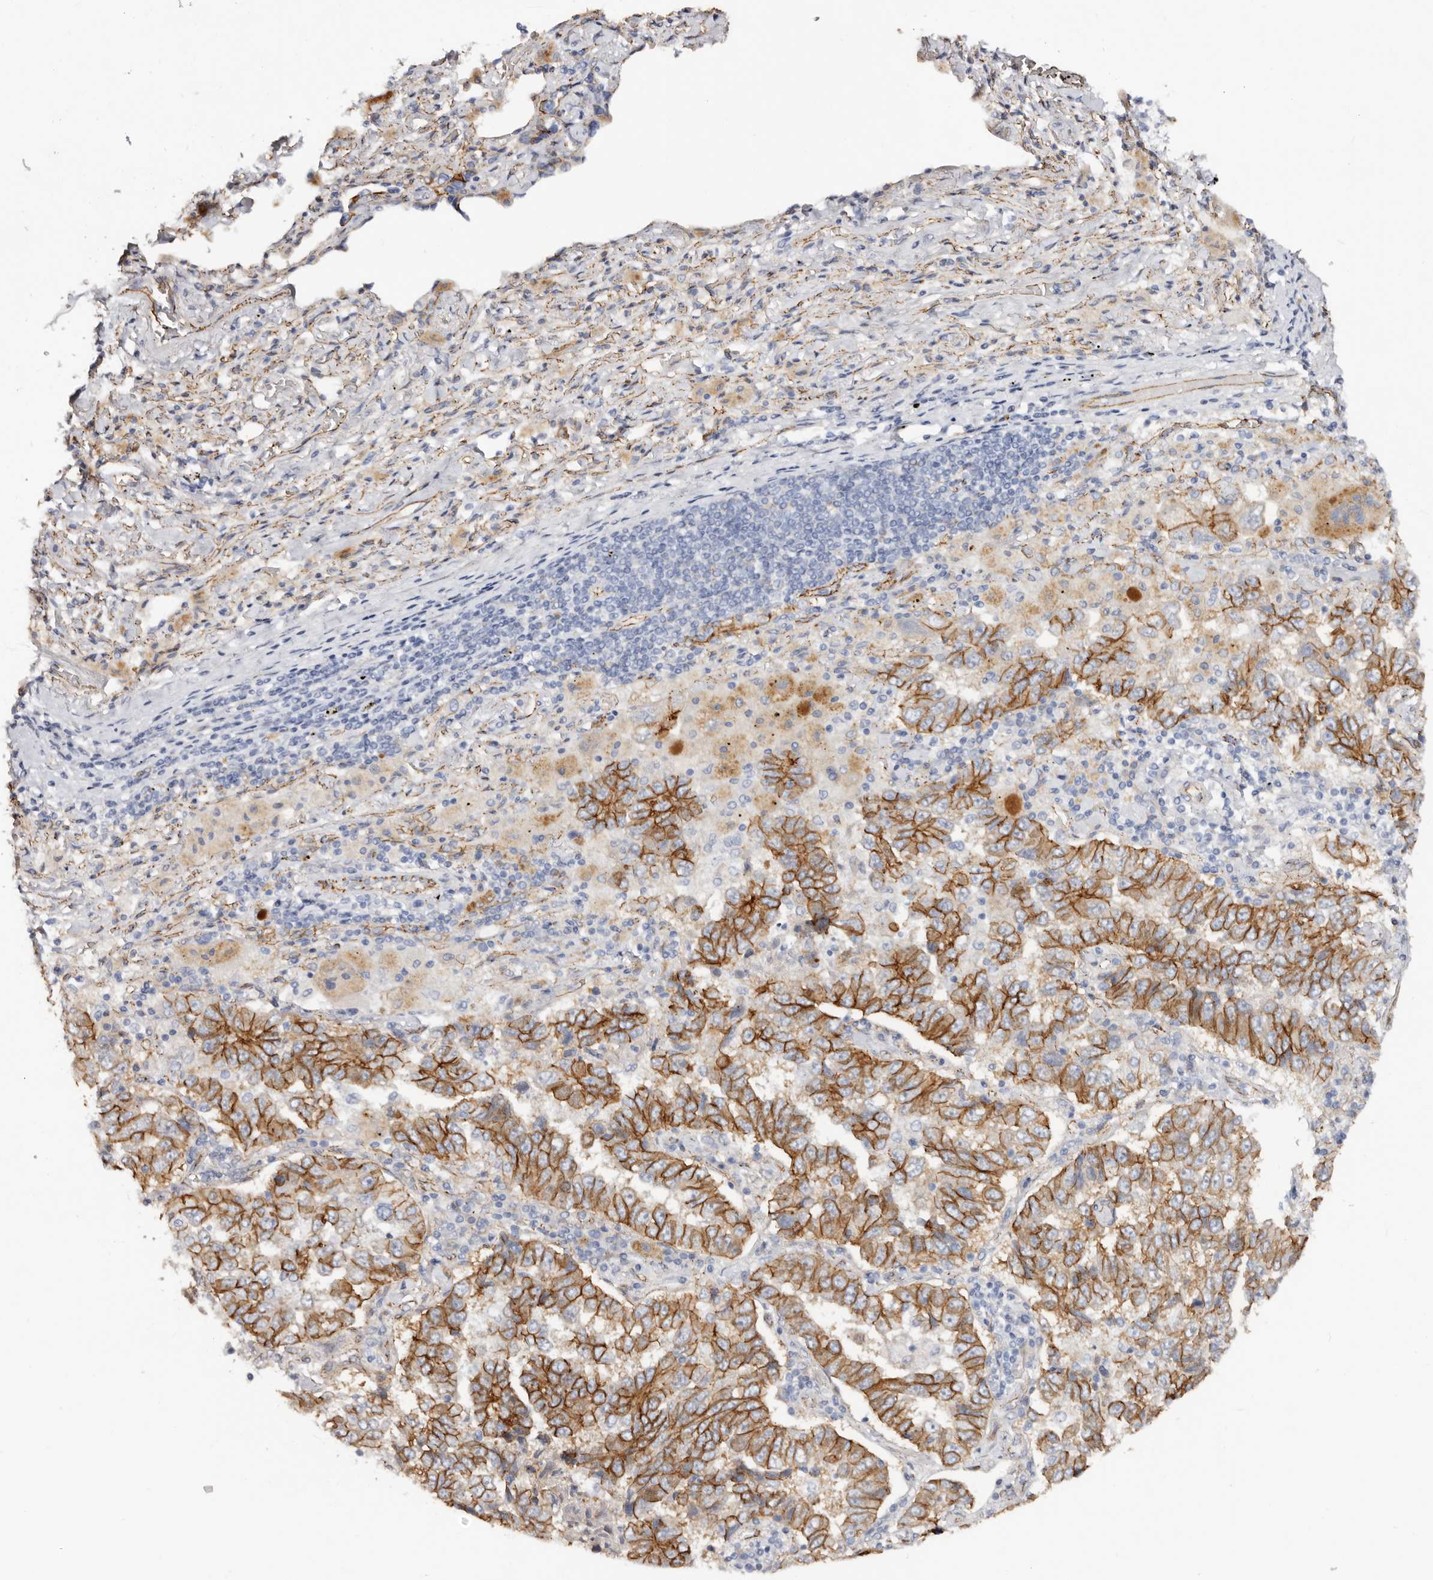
{"staining": {"intensity": "strong", "quantity": ">75%", "location": "cytoplasmic/membranous"}, "tissue": "lung cancer", "cell_type": "Tumor cells", "image_type": "cancer", "snomed": [{"axis": "morphology", "description": "Adenocarcinoma, NOS"}, {"axis": "topography", "description": "Lung"}], "caption": "Adenocarcinoma (lung) stained with immunohistochemistry (IHC) exhibits strong cytoplasmic/membranous positivity in approximately >75% of tumor cells.", "gene": "CTNNB1", "patient": {"sex": "female", "age": 51}}